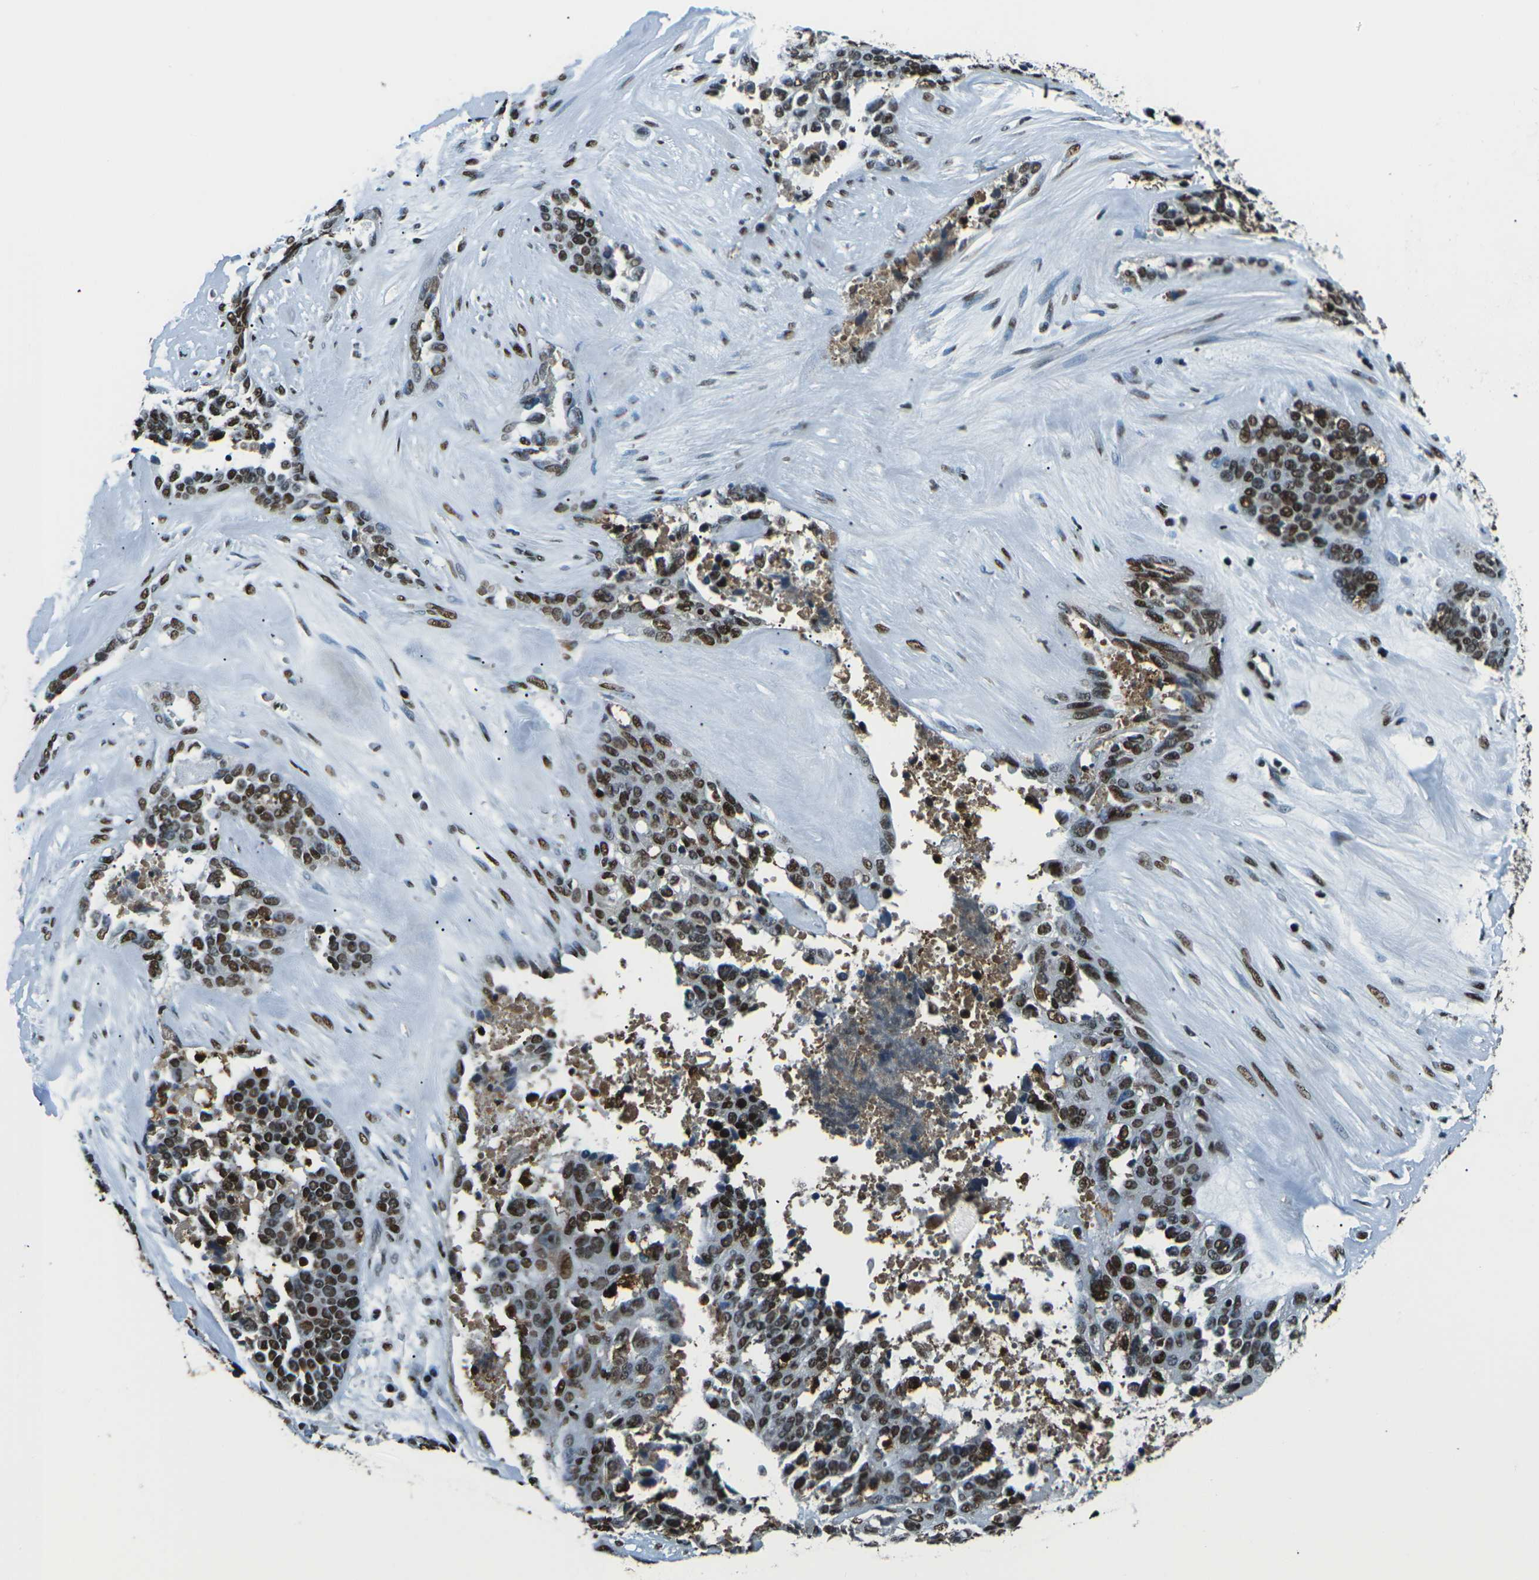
{"staining": {"intensity": "moderate", "quantity": ">75%", "location": "nuclear"}, "tissue": "ovarian cancer", "cell_type": "Tumor cells", "image_type": "cancer", "snomed": [{"axis": "morphology", "description": "Cystadenocarcinoma, serous, NOS"}, {"axis": "topography", "description": "Ovary"}], "caption": "Immunohistochemical staining of human serous cystadenocarcinoma (ovarian) displays medium levels of moderate nuclear staining in approximately >75% of tumor cells. (Stains: DAB (3,3'-diaminobenzidine) in brown, nuclei in blue, Microscopy: brightfield microscopy at high magnification).", "gene": "HNRNPL", "patient": {"sex": "female", "age": 44}}